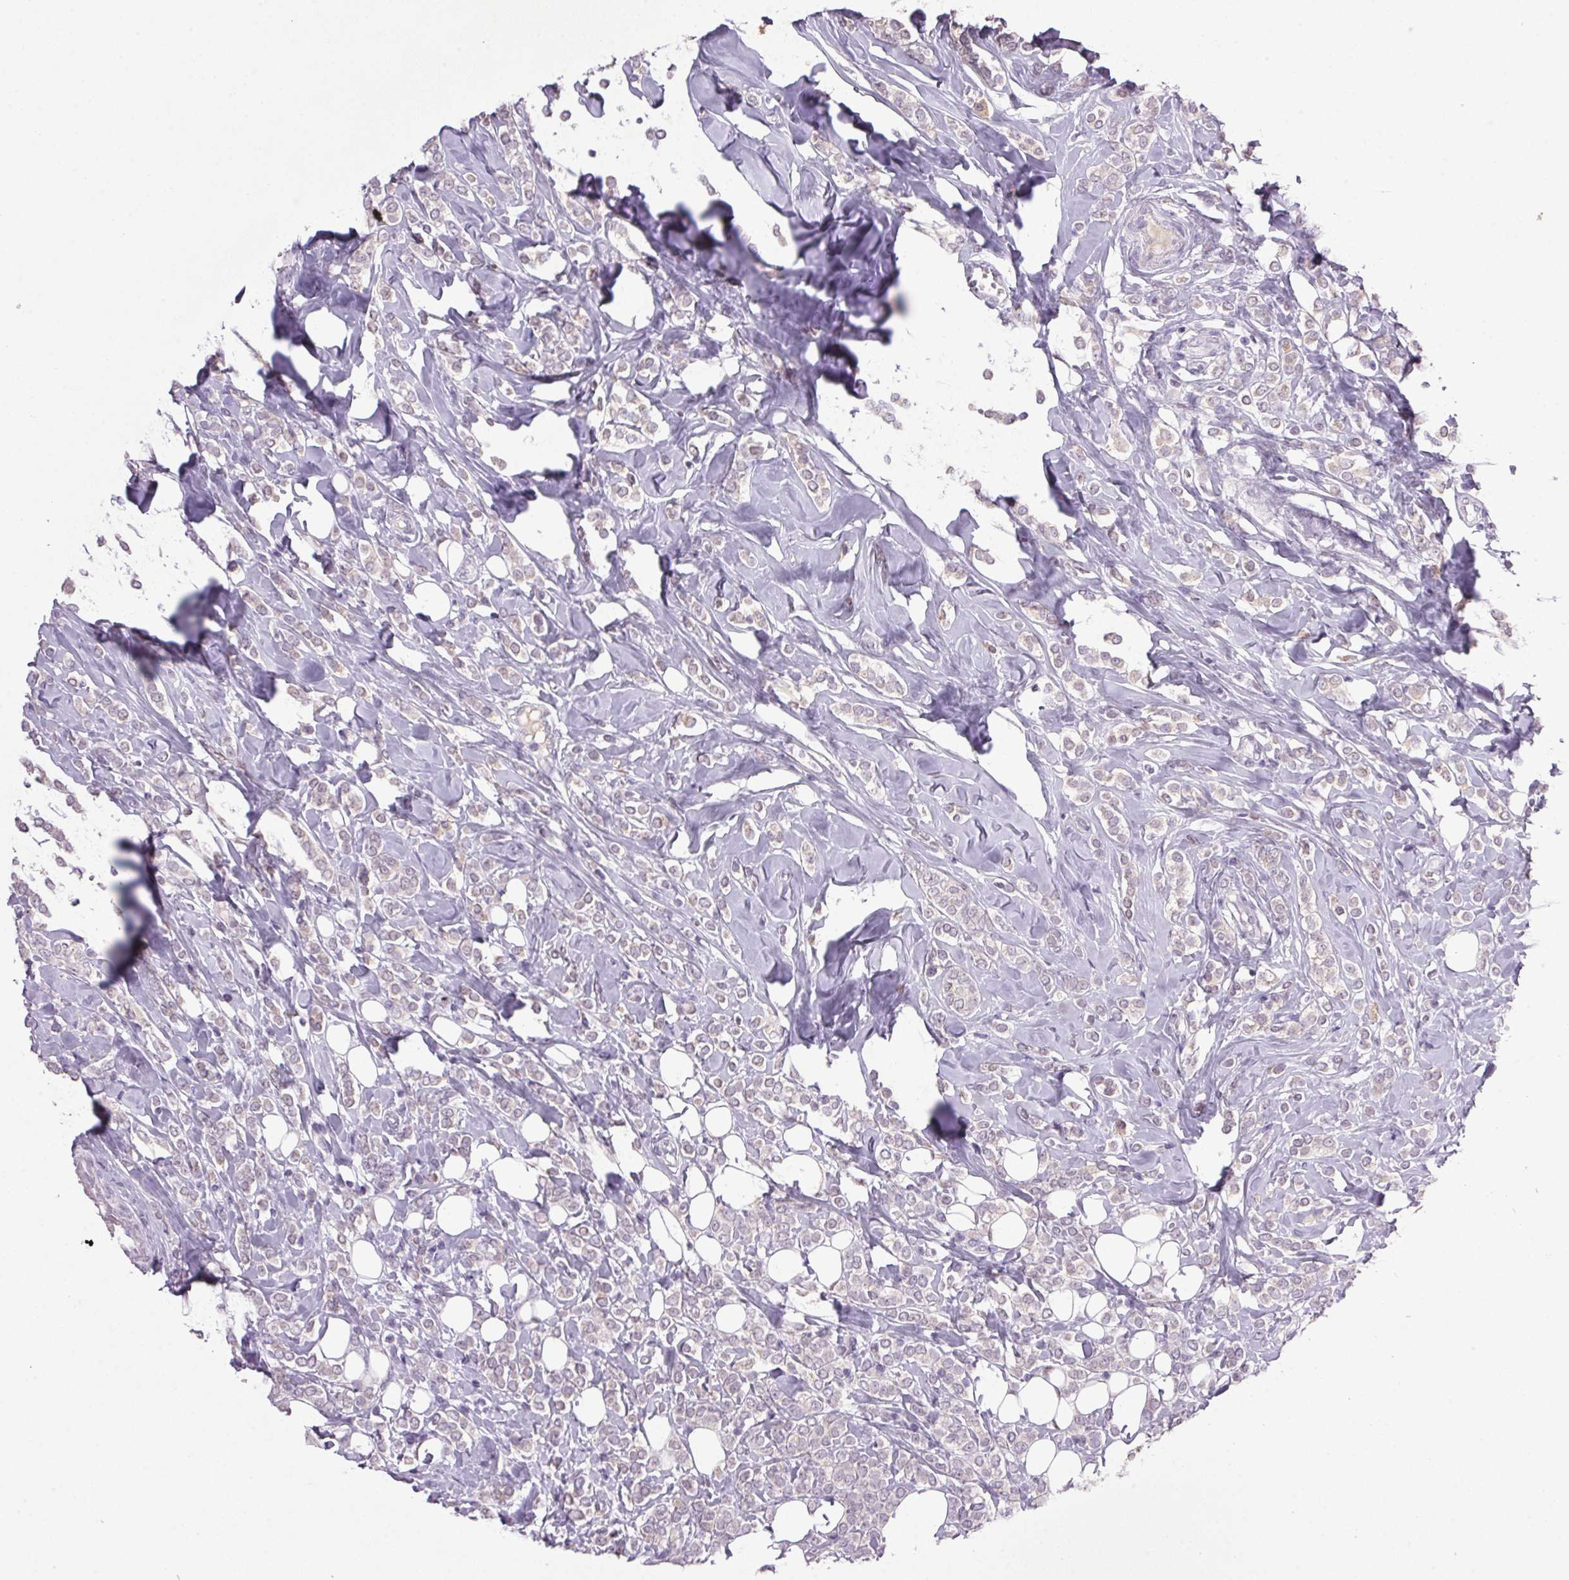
{"staining": {"intensity": "negative", "quantity": "none", "location": "none"}, "tissue": "breast cancer", "cell_type": "Tumor cells", "image_type": "cancer", "snomed": [{"axis": "morphology", "description": "Lobular carcinoma"}, {"axis": "topography", "description": "Breast"}], "caption": "Immunohistochemical staining of breast cancer (lobular carcinoma) shows no significant positivity in tumor cells.", "gene": "TRDN", "patient": {"sex": "female", "age": 49}}